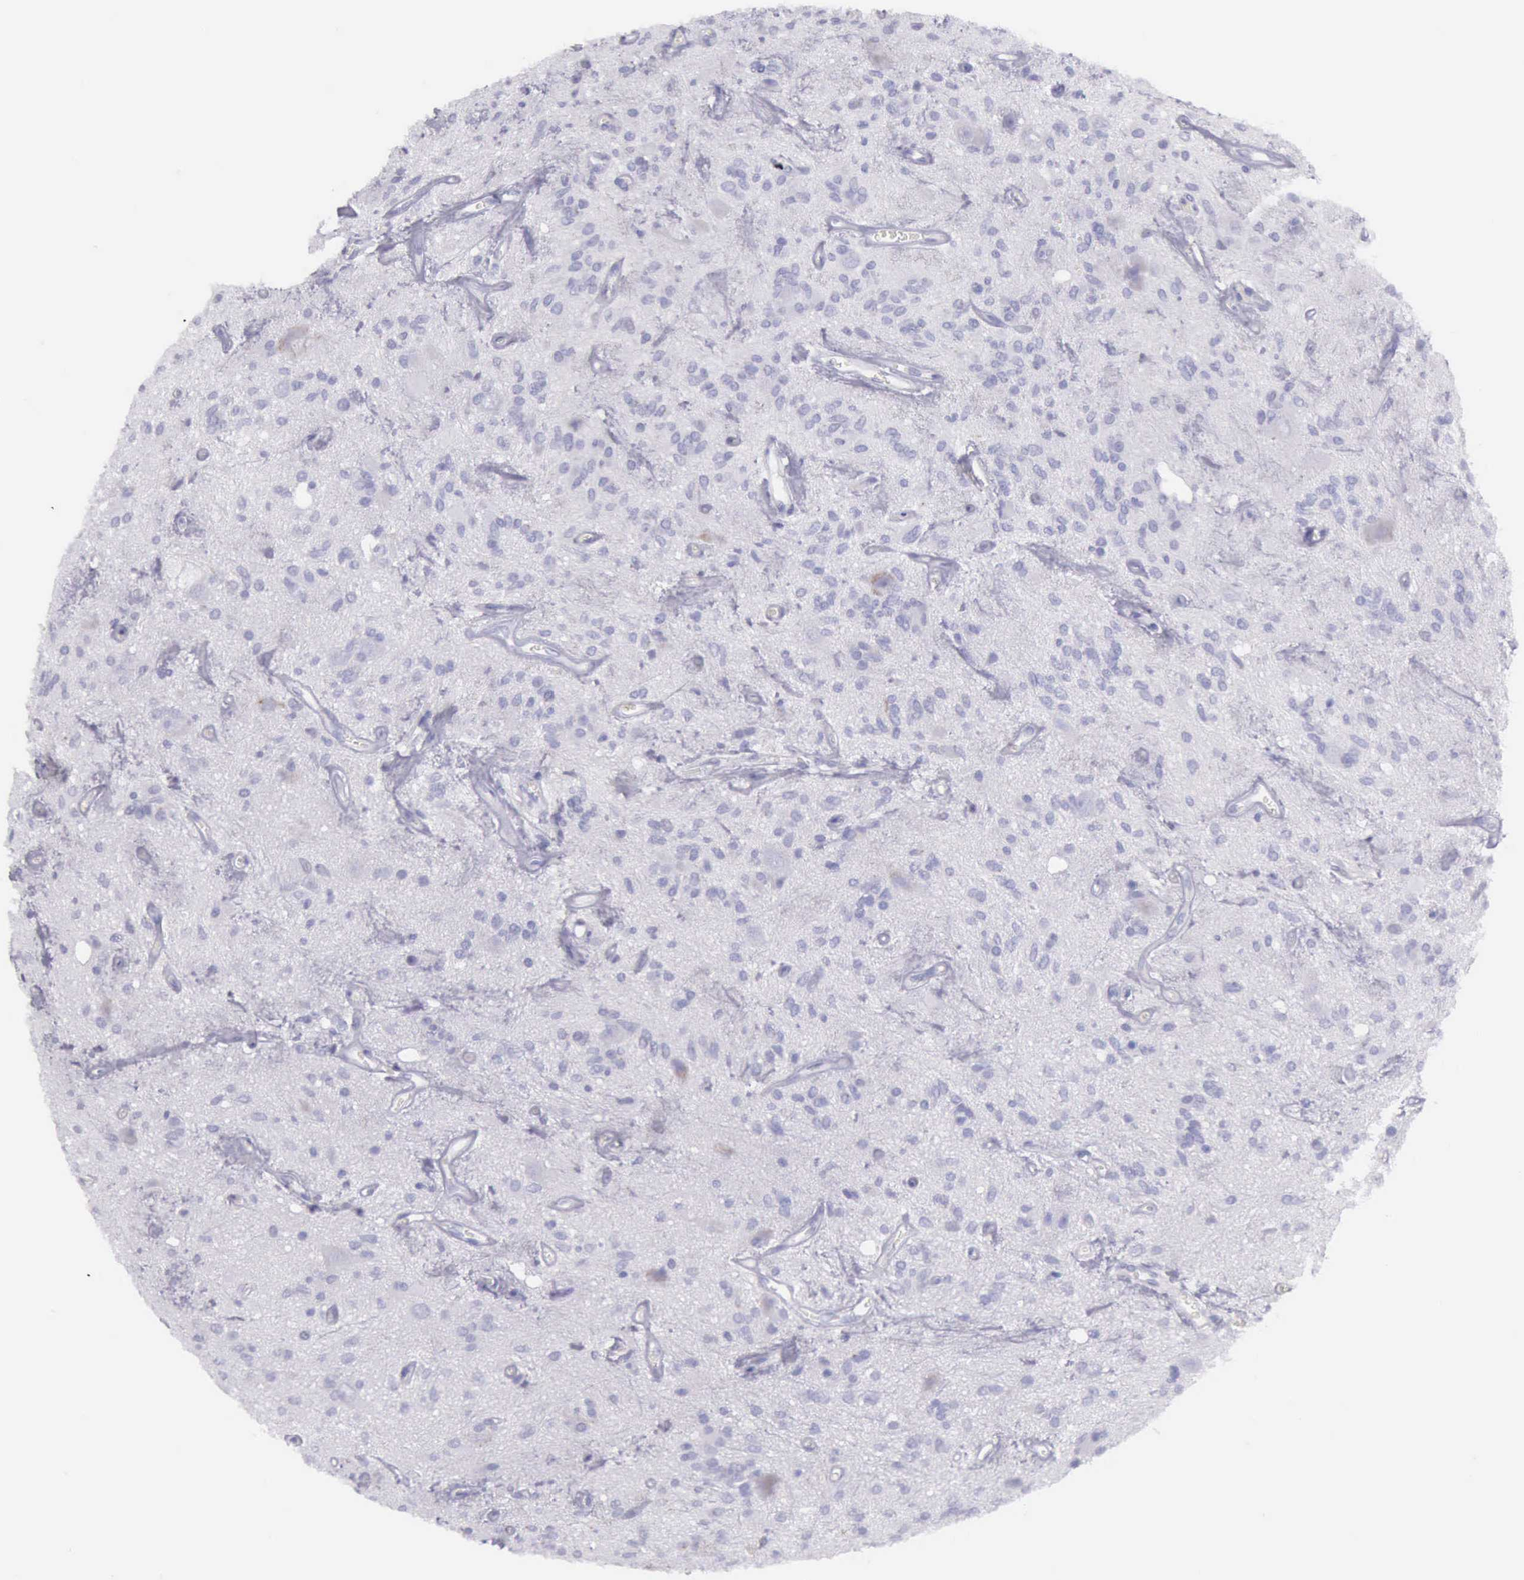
{"staining": {"intensity": "negative", "quantity": "none", "location": "none"}, "tissue": "glioma", "cell_type": "Tumor cells", "image_type": "cancer", "snomed": [{"axis": "morphology", "description": "Glioma, malignant, Low grade"}, {"axis": "topography", "description": "Brain"}], "caption": "Protein analysis of malignant glioma (low-grade) exhibits no significant expression in tumor cells.", "gene": "AOC3", "patient": {"sex": "female", "age": 15}}